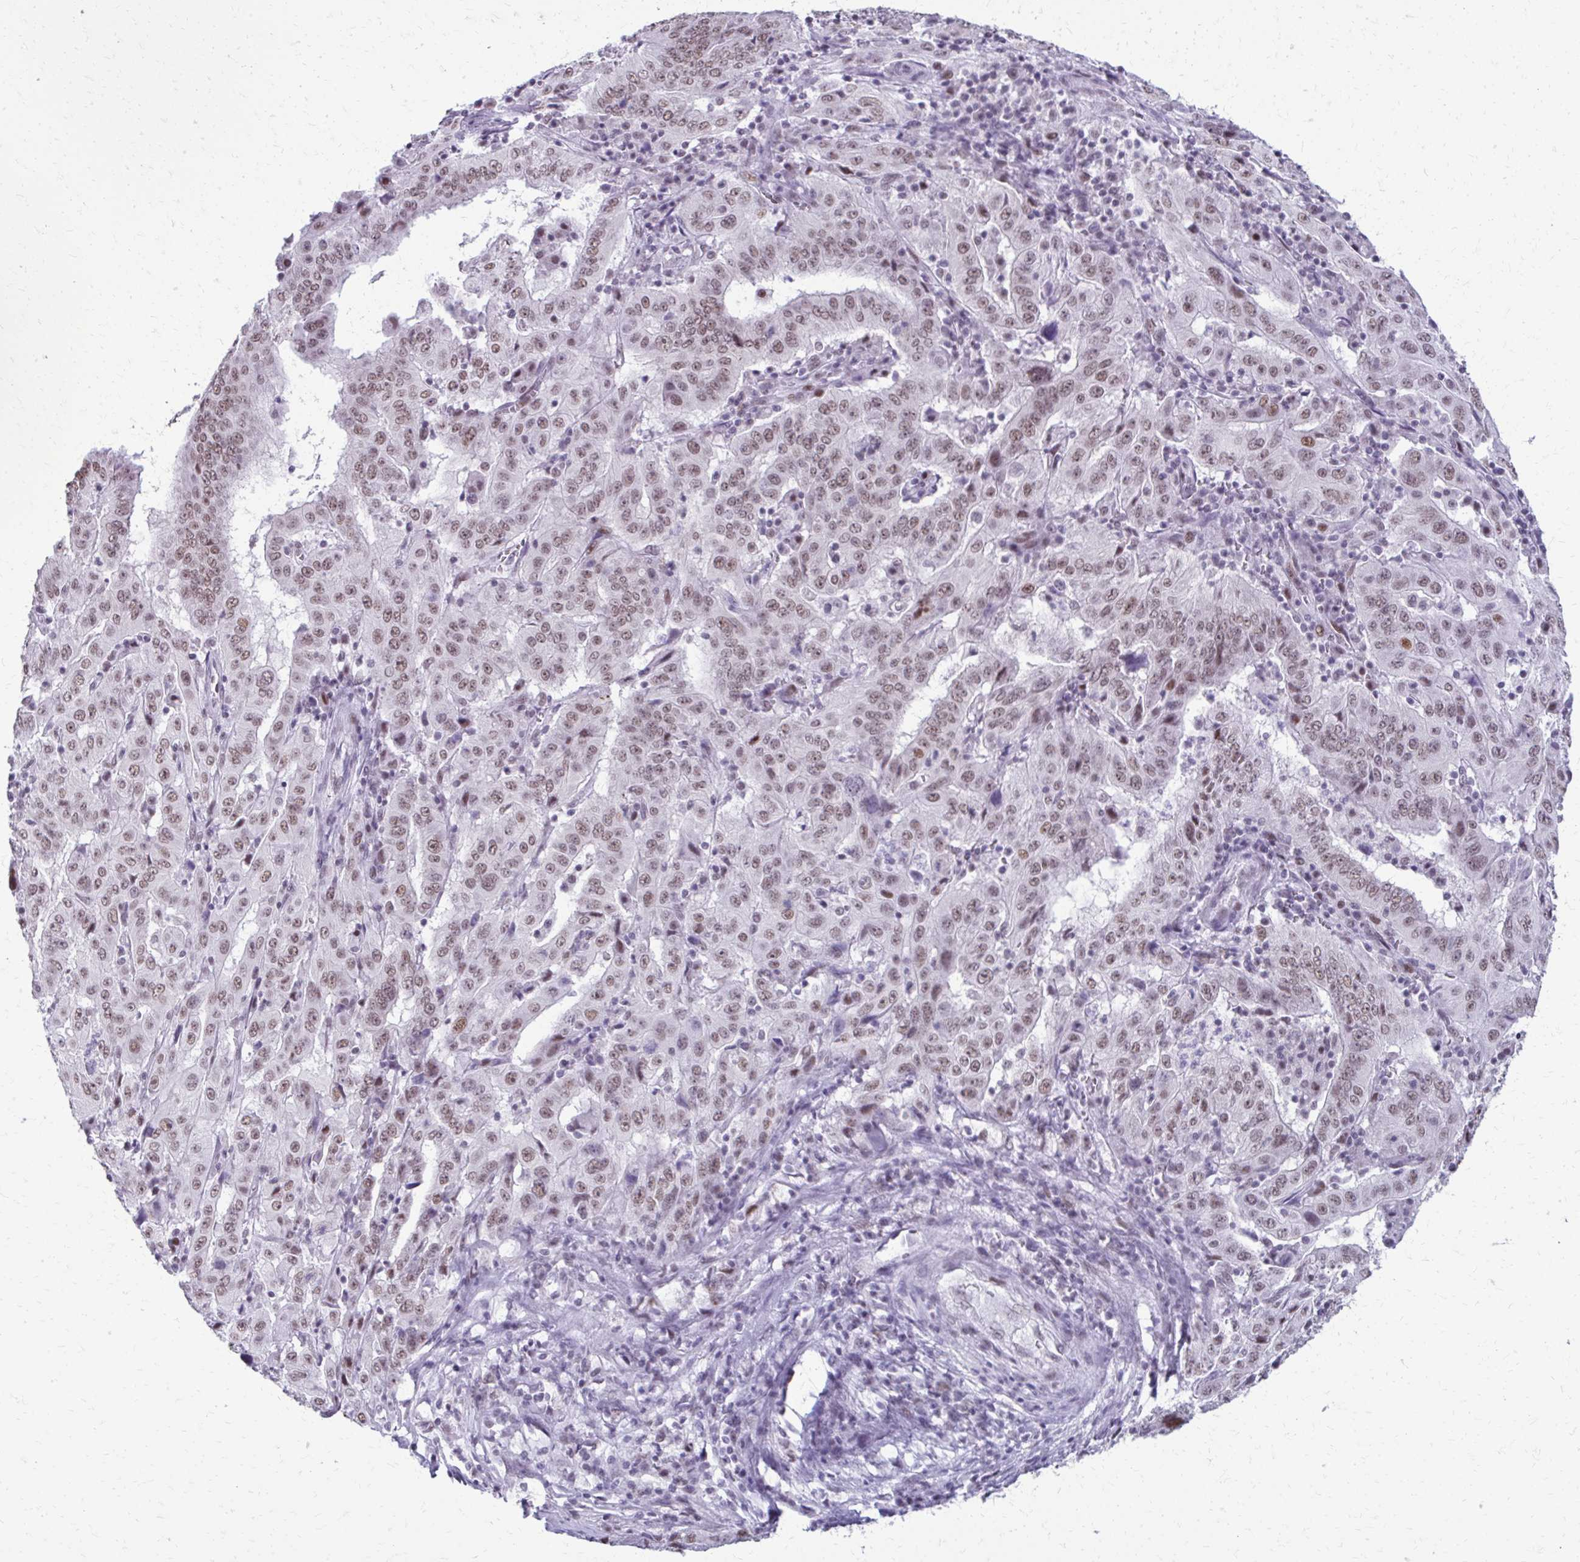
{"staining": {"intensity": "weak", "quantity": ">75%", "location": "nuclear"}, "tissue": "pancreatic cancer", "cell_type": "Tumor cells", "image_type": "cancer", "snomed": [{"axis": "morphology", "description": "Adenocarcinoma, NOS"}, {"axis": "topography", "description": "Pancreas"}], "caption": "Immunohistochemistry photomicrograph of neoplastic tissue: pancreatic adenocarcinoma stained using immunohistochemistry demonstrates low levels of weak protein expression localized specifically in the nuclear of tumor cells, appearing as a nuclear brown color.", "gene": "SS18", "patient": {"sex": "male", "age": 63}}